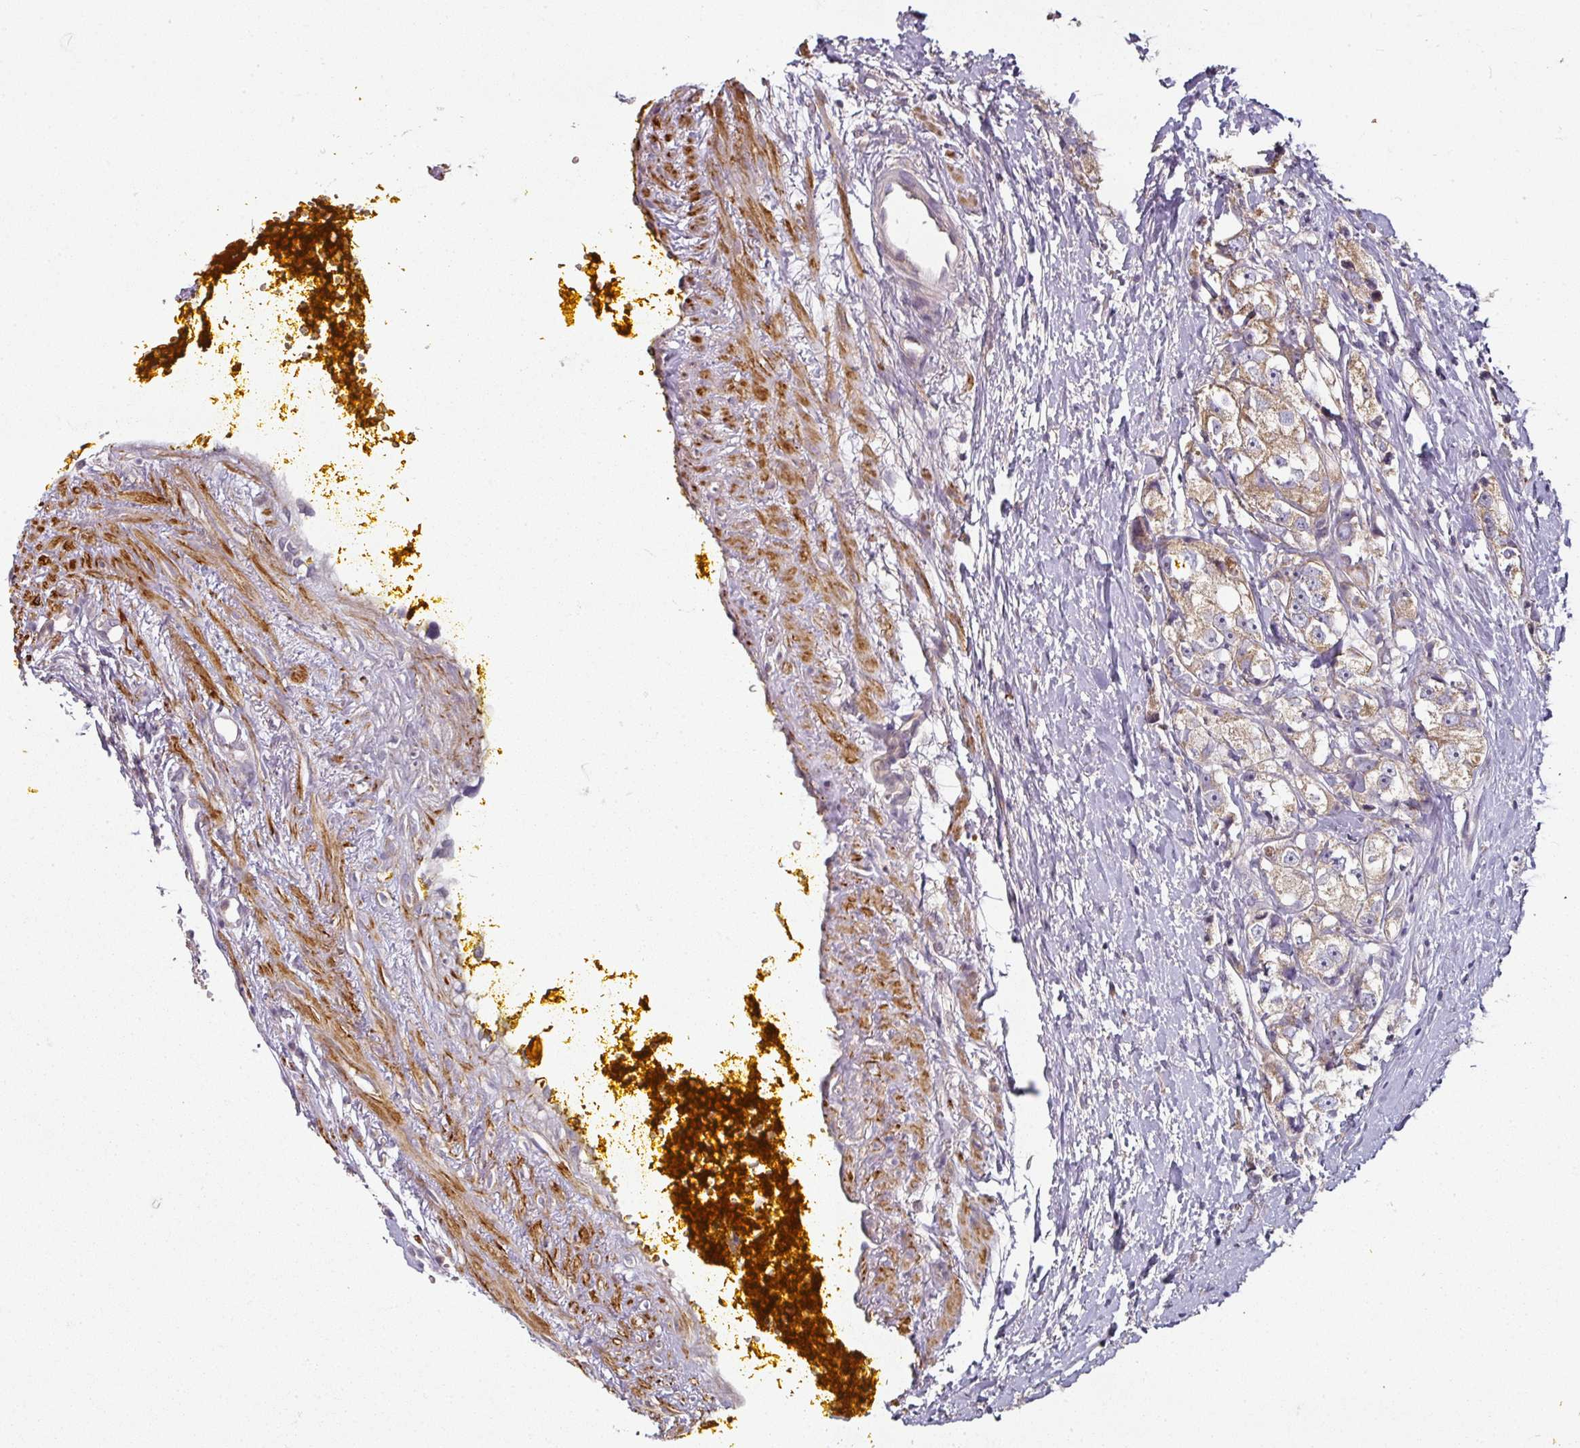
{"staining": {"intensity": "weak", "quantity": ">75%", "location": "cytoplasmic/membranous"}, "tissue": "prostate cancer", "cell_type": "Tumor cells", "image_type": "cancer", "snomed": [{"axis": "morphology", "description": "Adenocarcinoma, High grade"}, {"axis": "topography", "description": "Prostate"}], "caption": "This is an image of immunohistochemistry (IHC) staining of prostate cancer, which shows weak expression in the cytoplasmic/membranous of tumor cells.", "gene": "MAP2K2", "patient": {"sex": "male", "age": 74}}